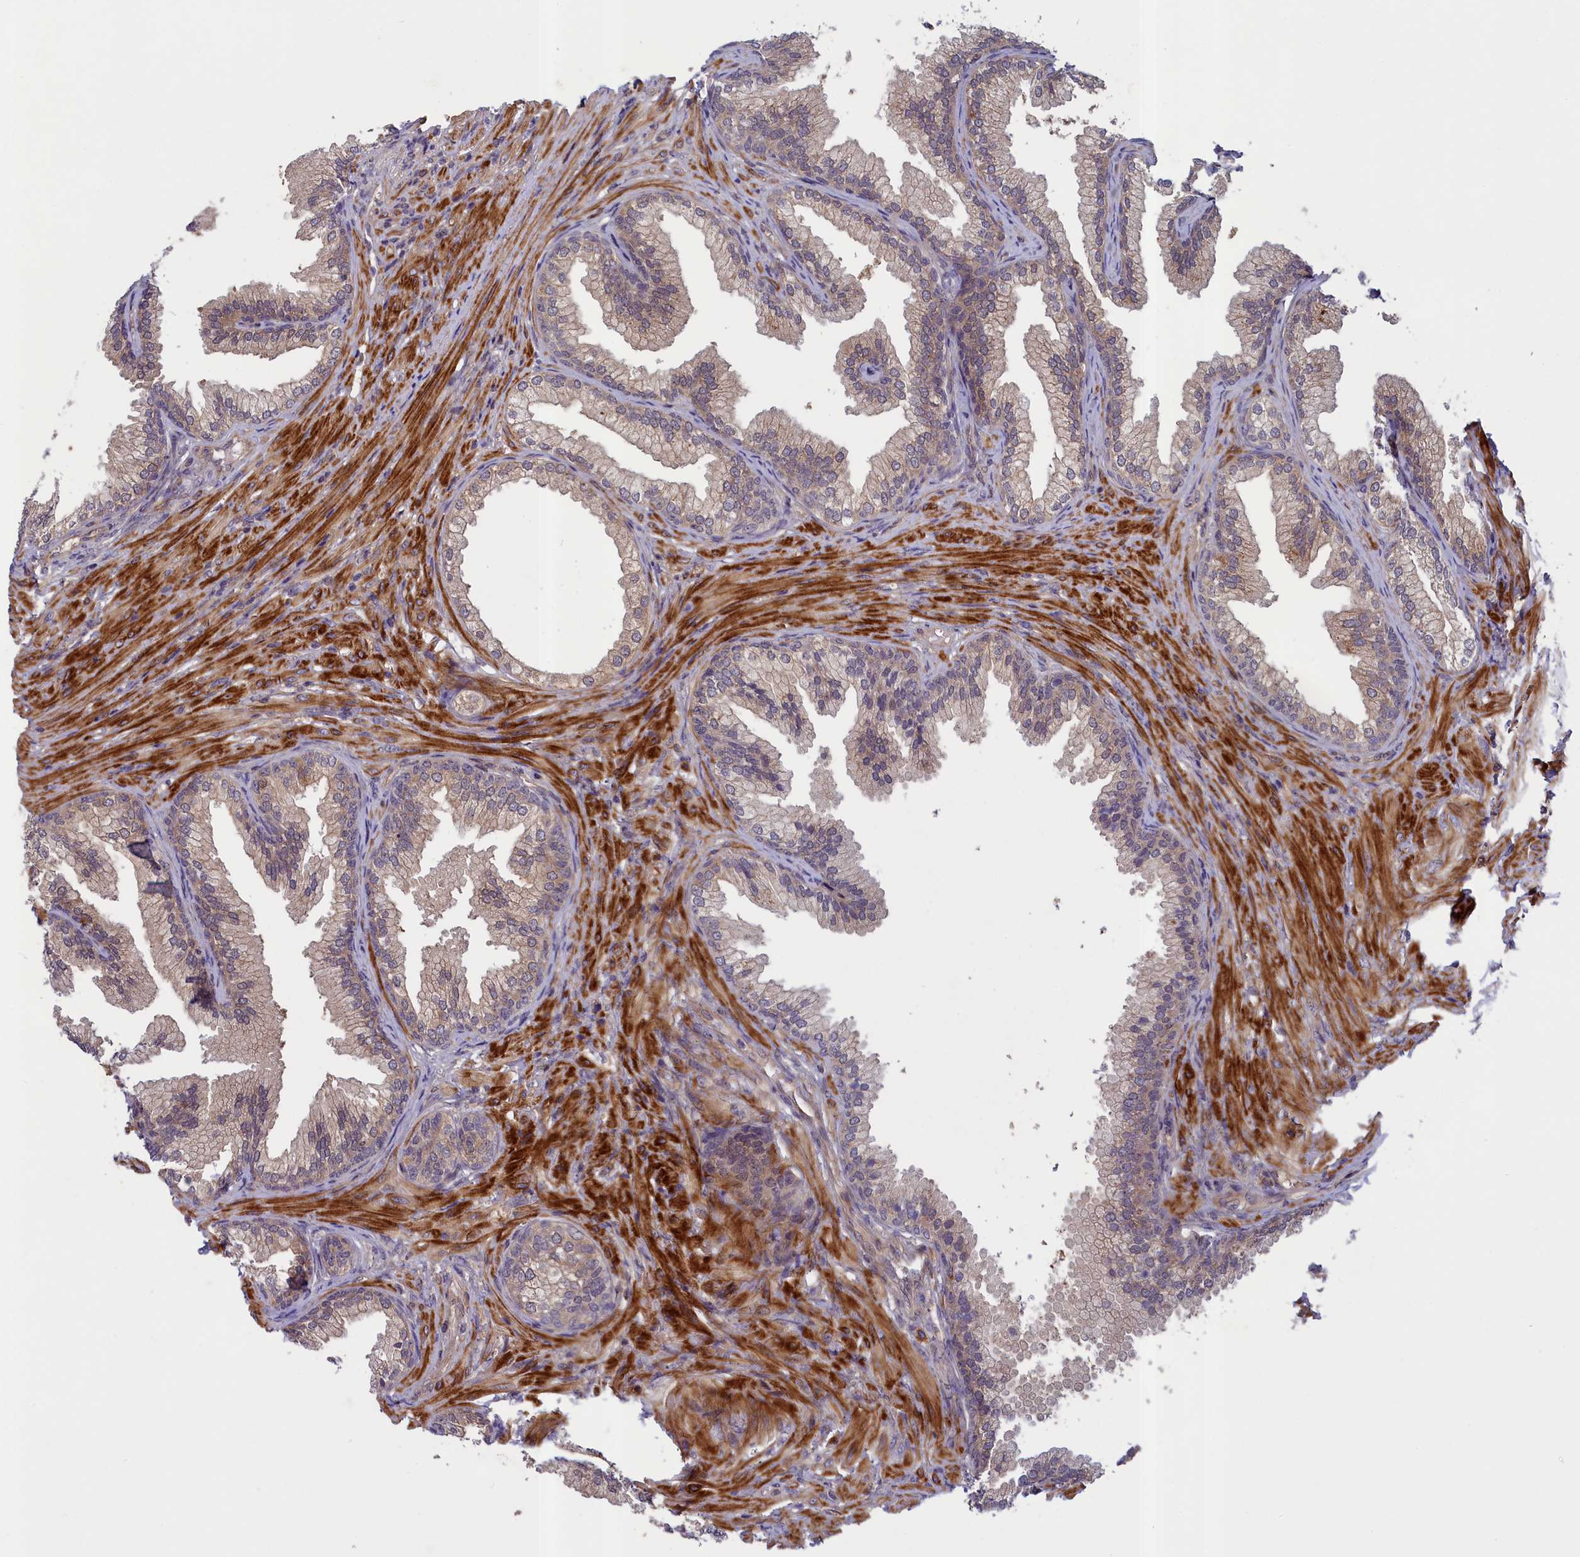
{"staining": {"intensity": "weak", "quantity": ">75%", "location": "cytoplasmic/membranous"}, "tissue": "prostate", "cell_type": "Glandular cells", "image_type": "normal", "snomed": [{"axis": "morphology", "description": "Normal tissue, NOS"}, {"axis": "topography", "description": "Prostate"}], "caption": "There is low levels of weak cytoplasmic/membranous expression in glandular cells of benign prostate, as demonstrated by immunohistochemical staining (brown color).", "gene": "NUBP1", "patient": {"sex": "male", "age": 76}}